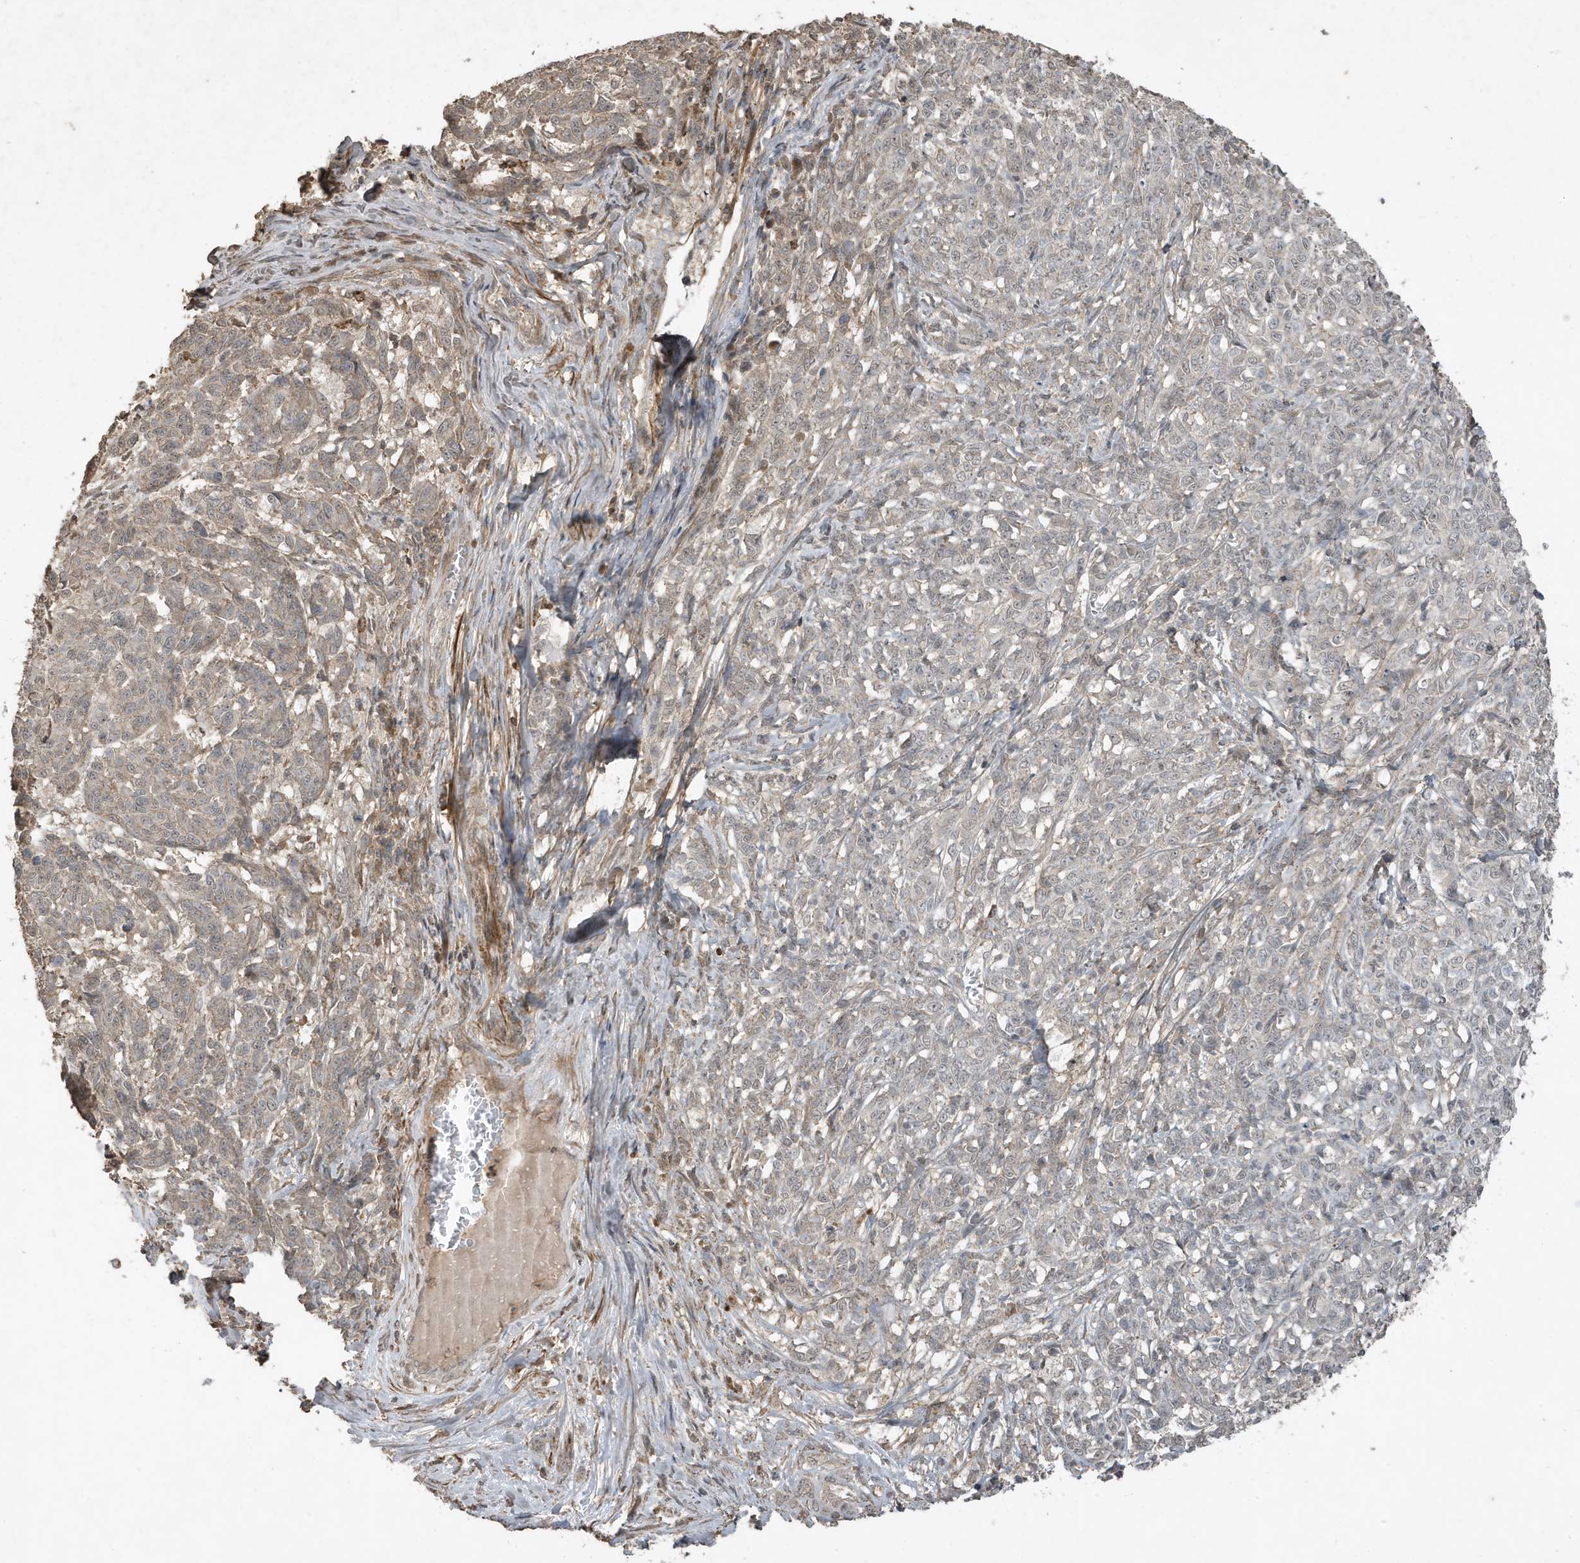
{"staining": {"intensity": "negative", "quantity": "none", "location": "none"}, "tissue": "melanoma", "cell_type": "Tumor cells", "image_type": "cancer", "snomed": [{"axis": "morphology", "description": "Malignant melanoma, NOS"}, {"axis": "topography", "description": "Skin"}], "caption": "Immunohistochemistry (IHC) photomicrograph of neoplastic tissue: malignant melanoma stained with DAB (3,3'-diaminobenzidine) exhibits no significant protein positivity in tumor cells.", "gene": "PRRT3", "patient": {"sex": "male", "age": 49}}